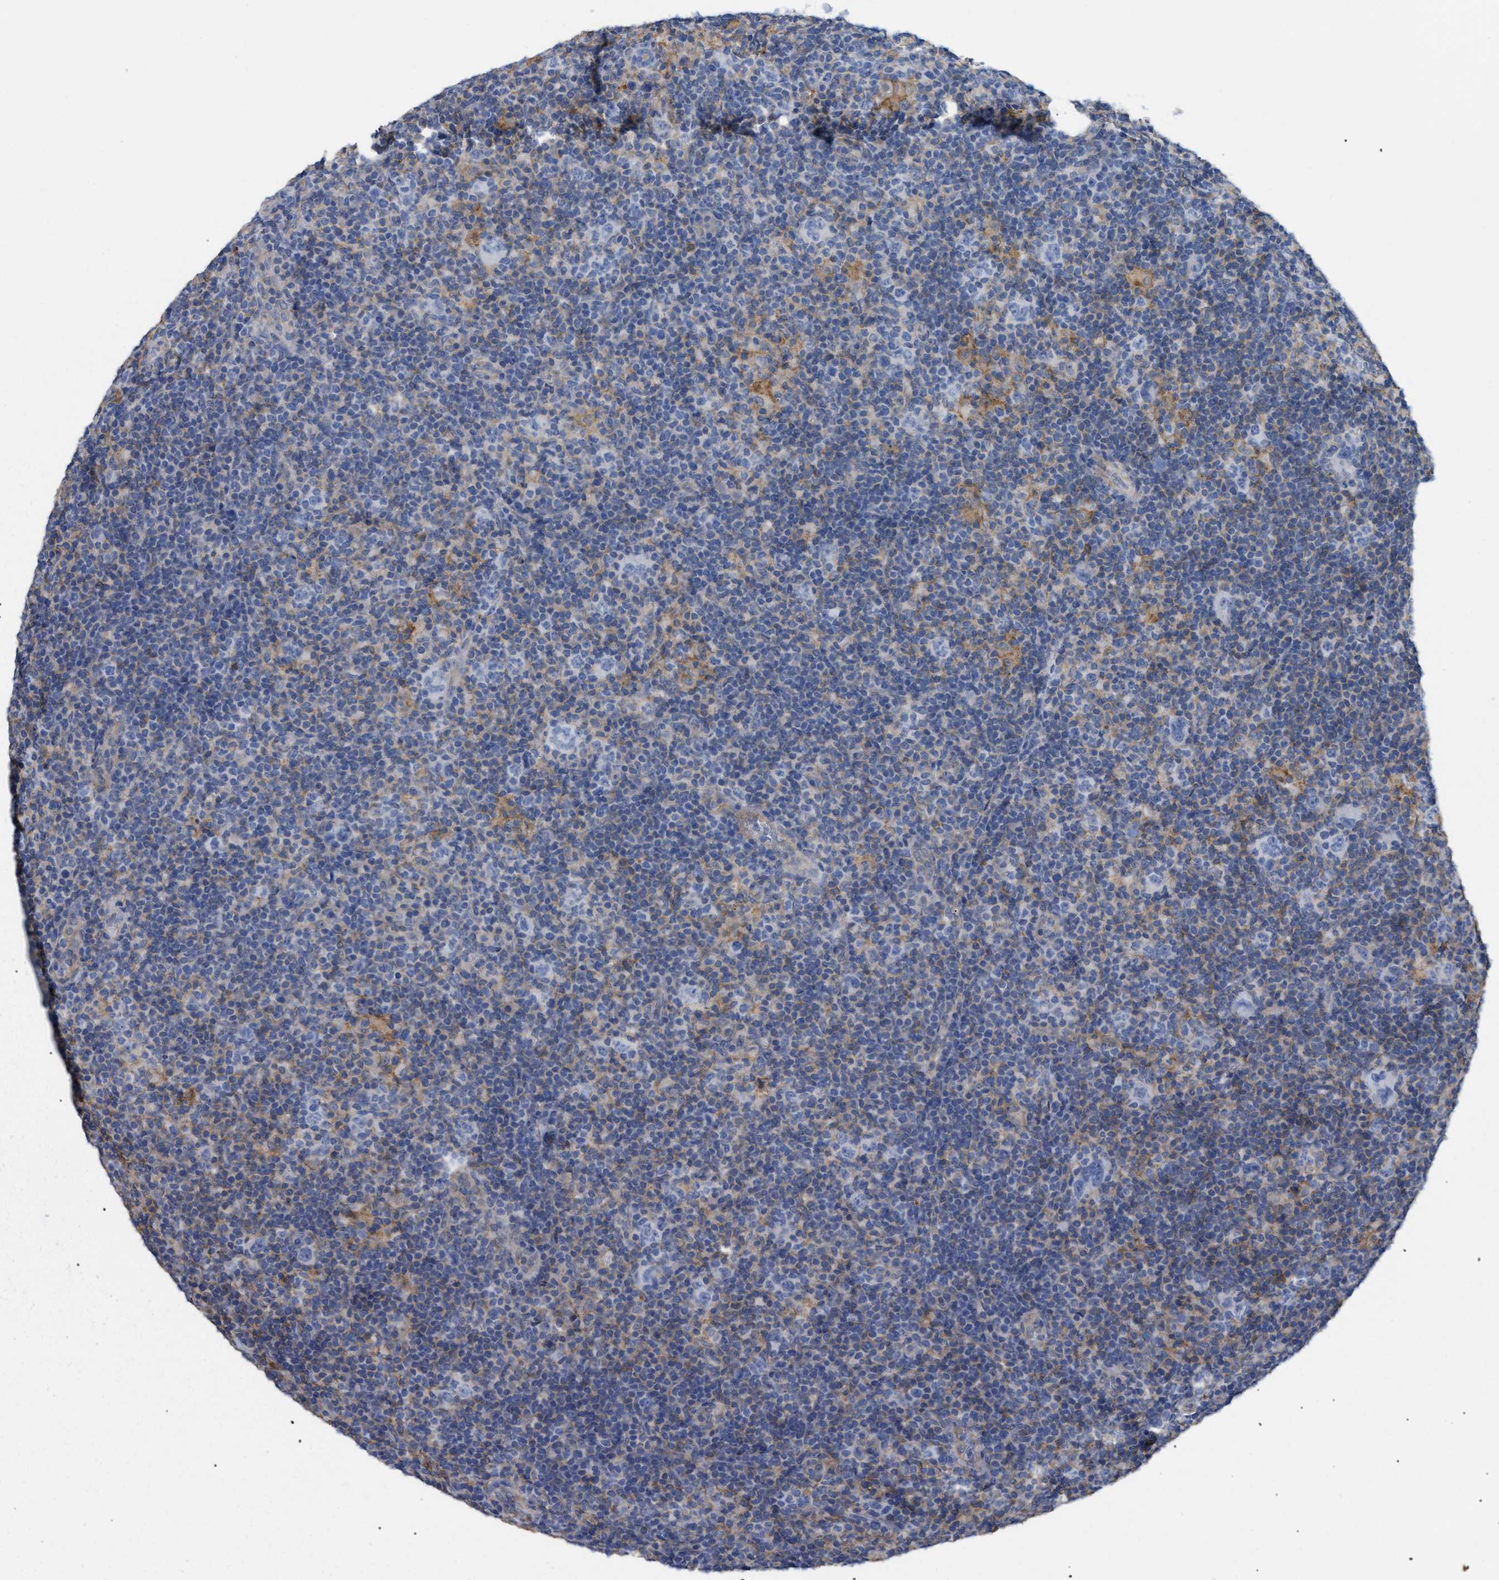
{"staining": {"intensity": "negative", "quantity": "none", "location": "none"}, "tissue": "lymphoma", "cell_type": "Tumor cells", "image_type": "cancer", "snomed": [{"axis": "morphology", "description": "Hodgkin's disease, NOS"}, {"axis": "topography", "description": "Lymph node"}], "caption": "High power microscopy photomicrograph of an IHC micrograph of lymphoma, revealing no significant positivity in tumor cells.", "gene": "ANXA4", "patient": {"sex": "female", "age": 57}}